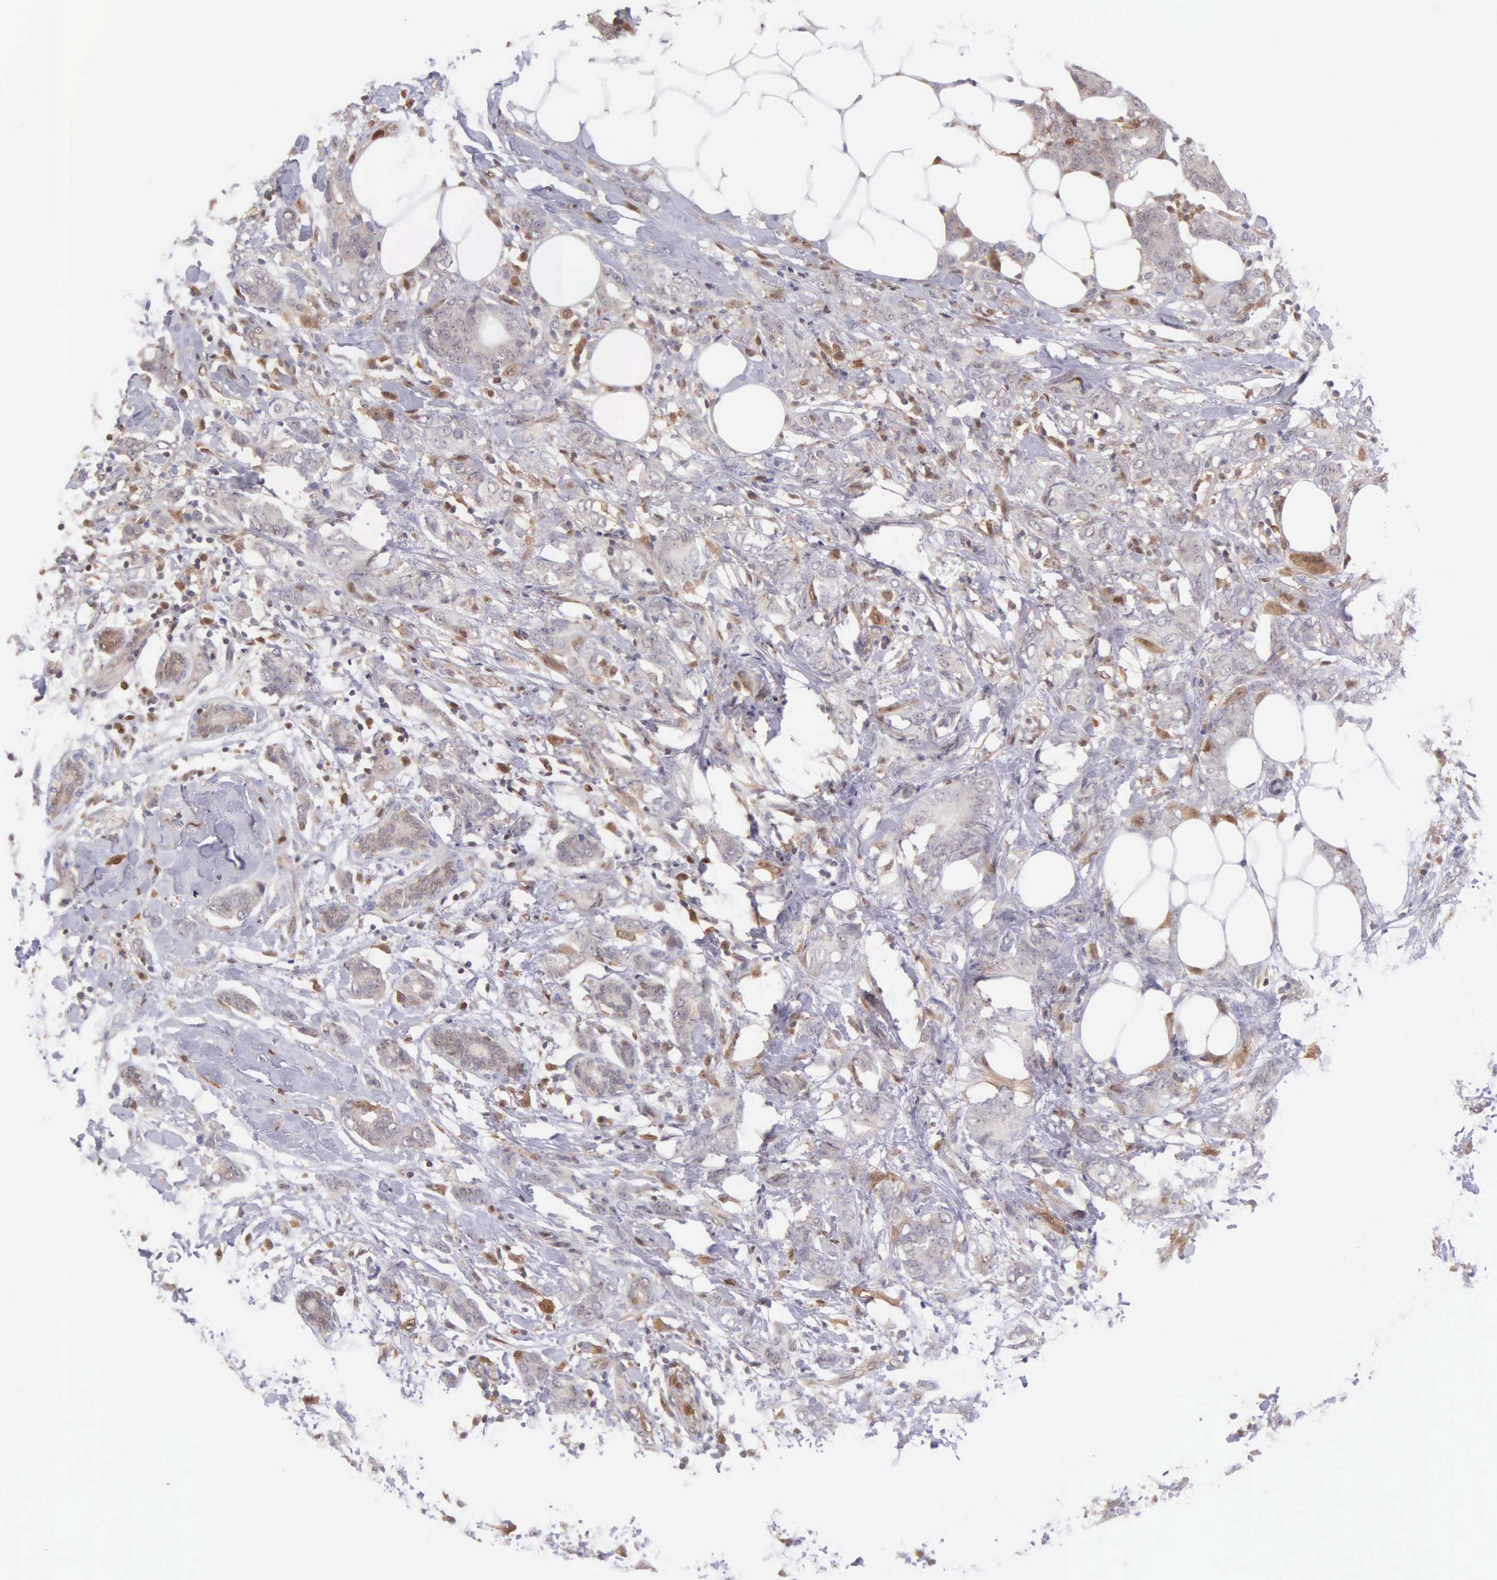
{"staining": {"intensity": "weak", "quantity": ">75%", "location": "cytoplasmic/membranous"}, "tissue": "breast cancer", "cell_type": "Tumor cells", "image_type": "cancer", "snomed": [{"axis": "morphology", "description": "Duct carcinoma"}, {"axis": "topography", "description": "Breast"}], "caption": "This is an image of immunohistochemistry (IHC) staining of breast cancer (intraductal carcinoma), which shows weak positivity in the cytoplasmic/membranous of tumor cells.", "gene": "BID", "patient": {"sex": "female", "age": 53}}